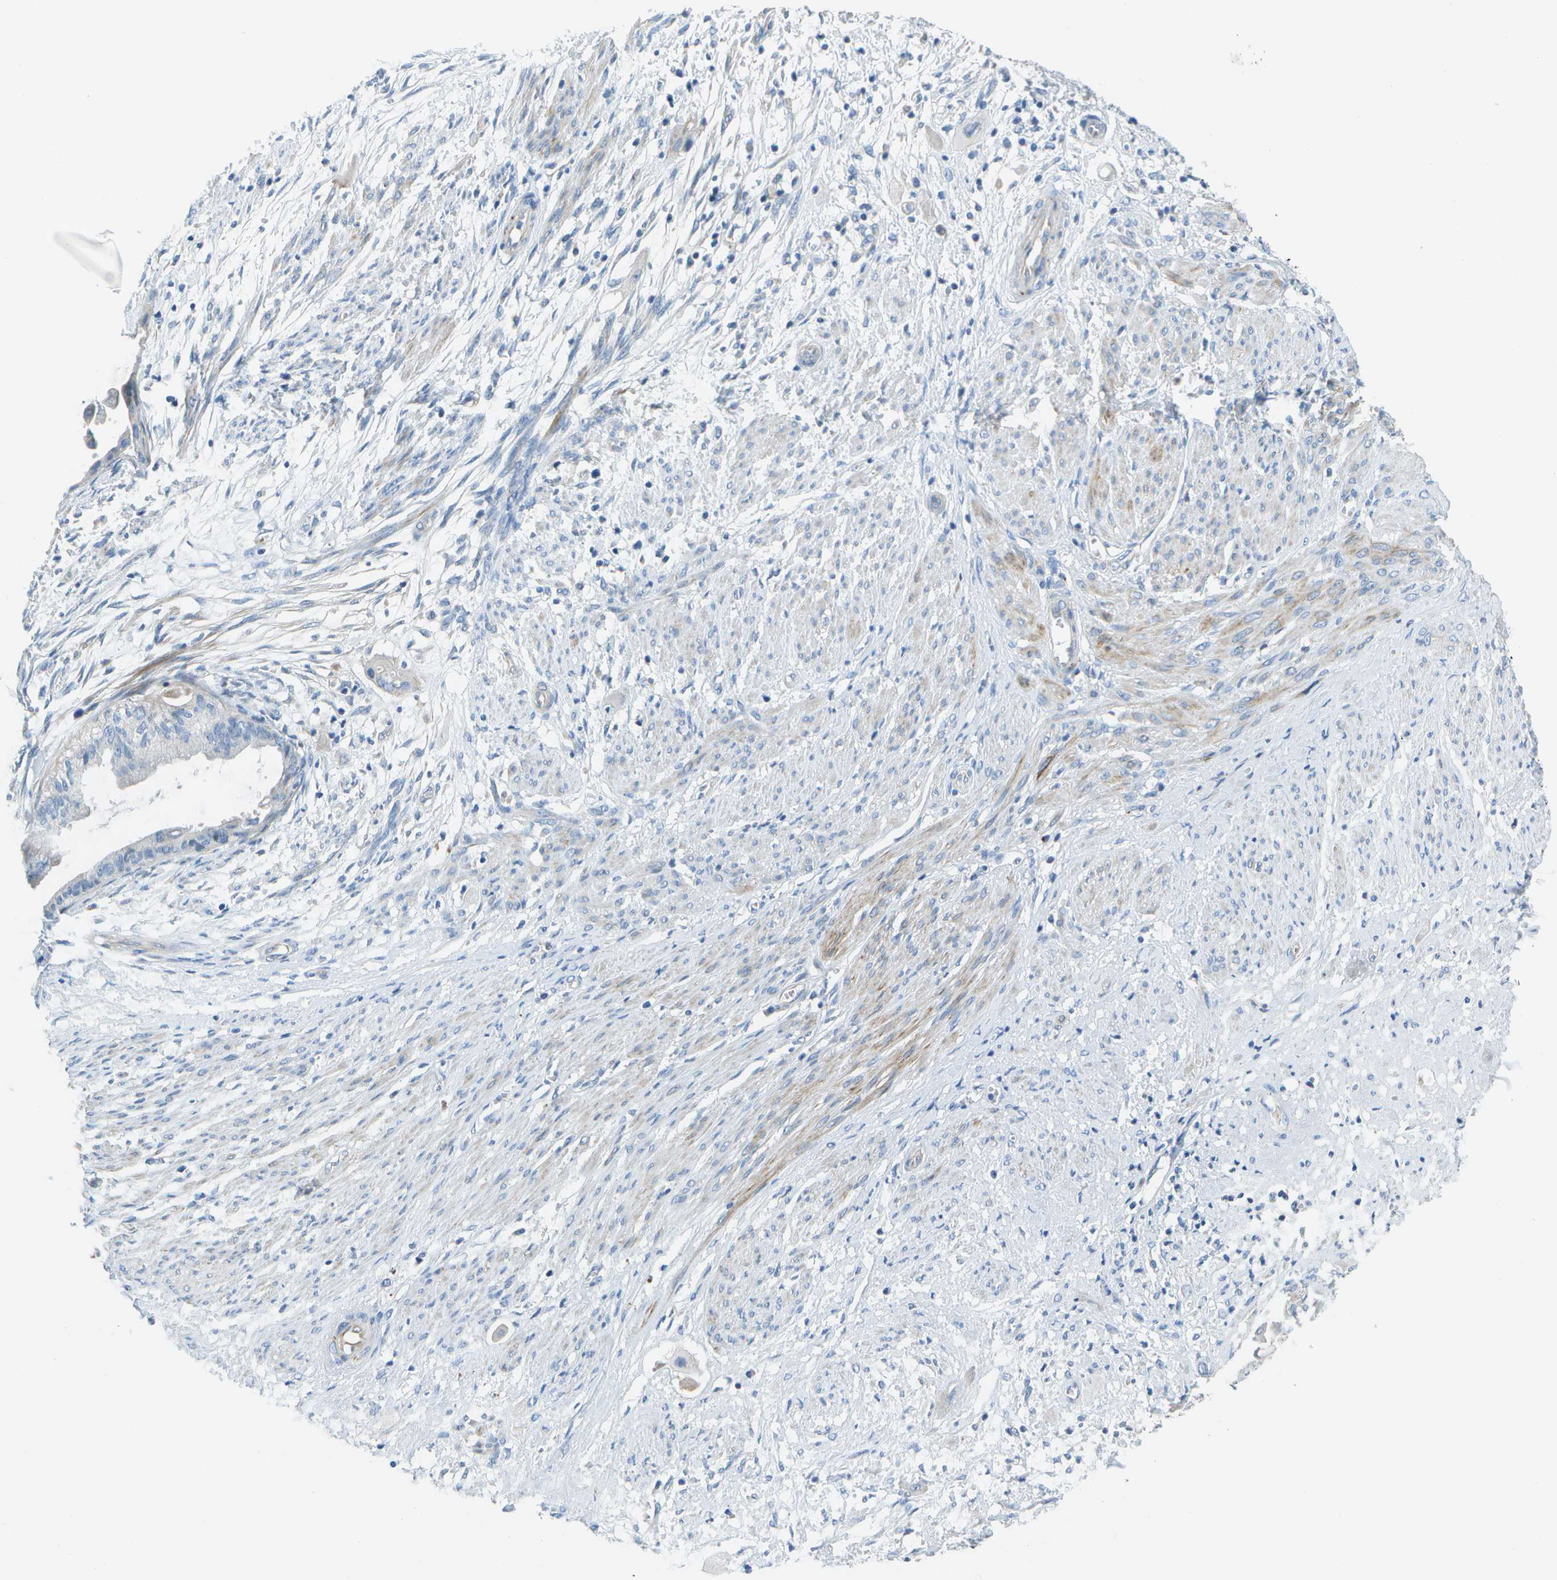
{"staining": {"intensity": "negative", "quantity": "none", "location": "none"}, "tissue": "cervical cancer", "cell_type": "Tumor cells", "image_type": "cancer", "snomed": [{"axis": "morphology", "description": "Normal tissue, NOS"}, {"axis": "morphology", "description": "Adenocarcinoma, NOS"}, {"axis": "topography", "description": "Cervix"}, {"axis": "topography", "description": "Endometrium"}], "caption": "IHC histopathology image of cervical adenocarcinoma stained for a protein (brown), which demonstrates no positivity in tumor cells.", "gene": "DCT", "patient": {"sex": "female", "age": 86}}